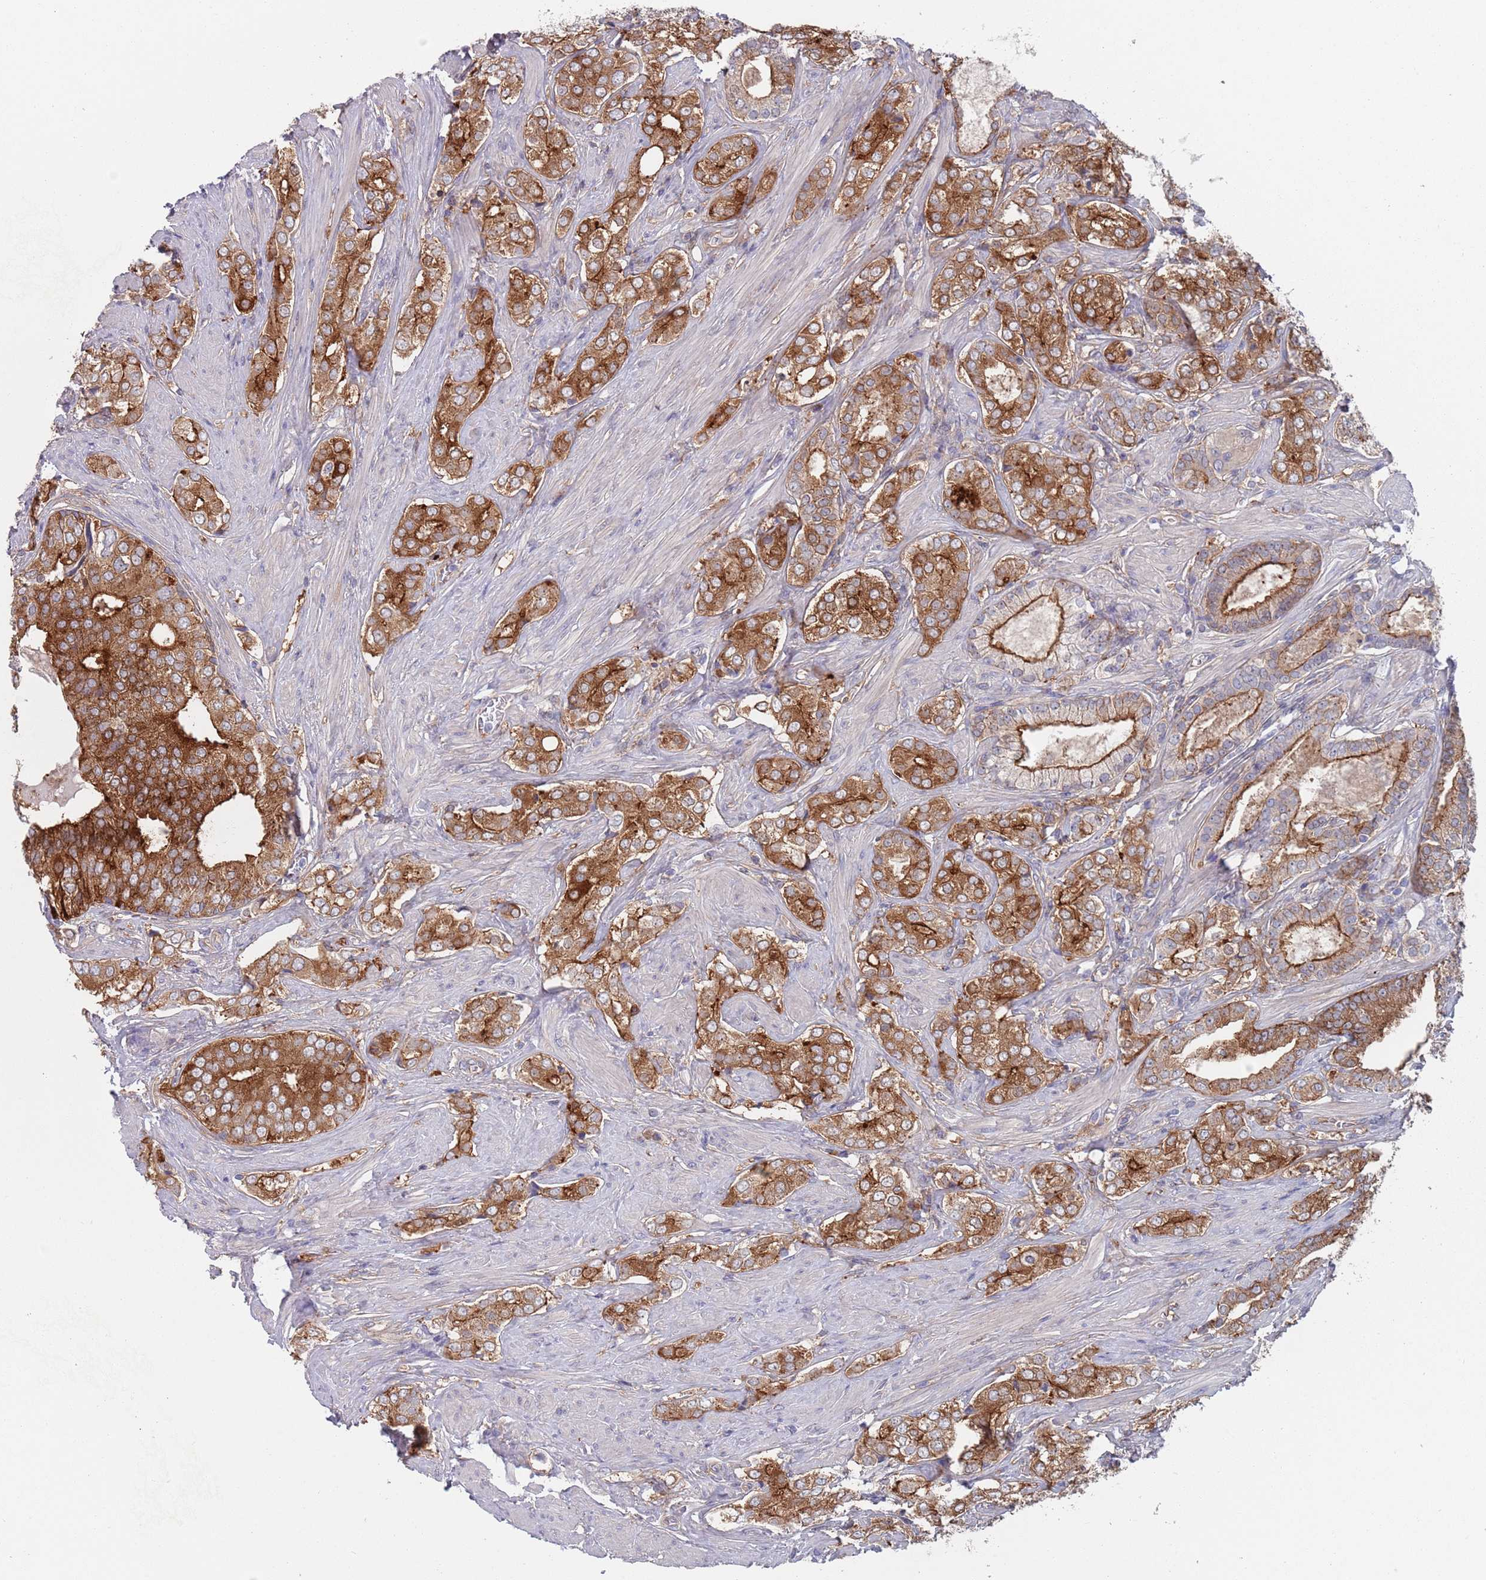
{"staining": {"intensity": "strong", "quantity": ">75%", "location": "cytoplasmic/membranous"}, "tissue": "prostate cancer", "cell_type": "Tumor cells", "image_type": "cancer", "snomed": [{"axis": "morphology", "description": "Adenocarcinoma, High grade"}, {"axis": "topography", "description": "Prostate"}], "caption": "DAB immunohistochemical staining of human high-grade adenocarcinoma (prostate) reveals strong cytoplasmic/membranous protein positivity in approximately >75% of tumor cells. The staining is performed using DAB brown chromogen to label protein expression. The nuclei are counter-stained blue using hematoxylin.", "gene": "APPL2", "patient": {"sex": "male", "age": 71}}